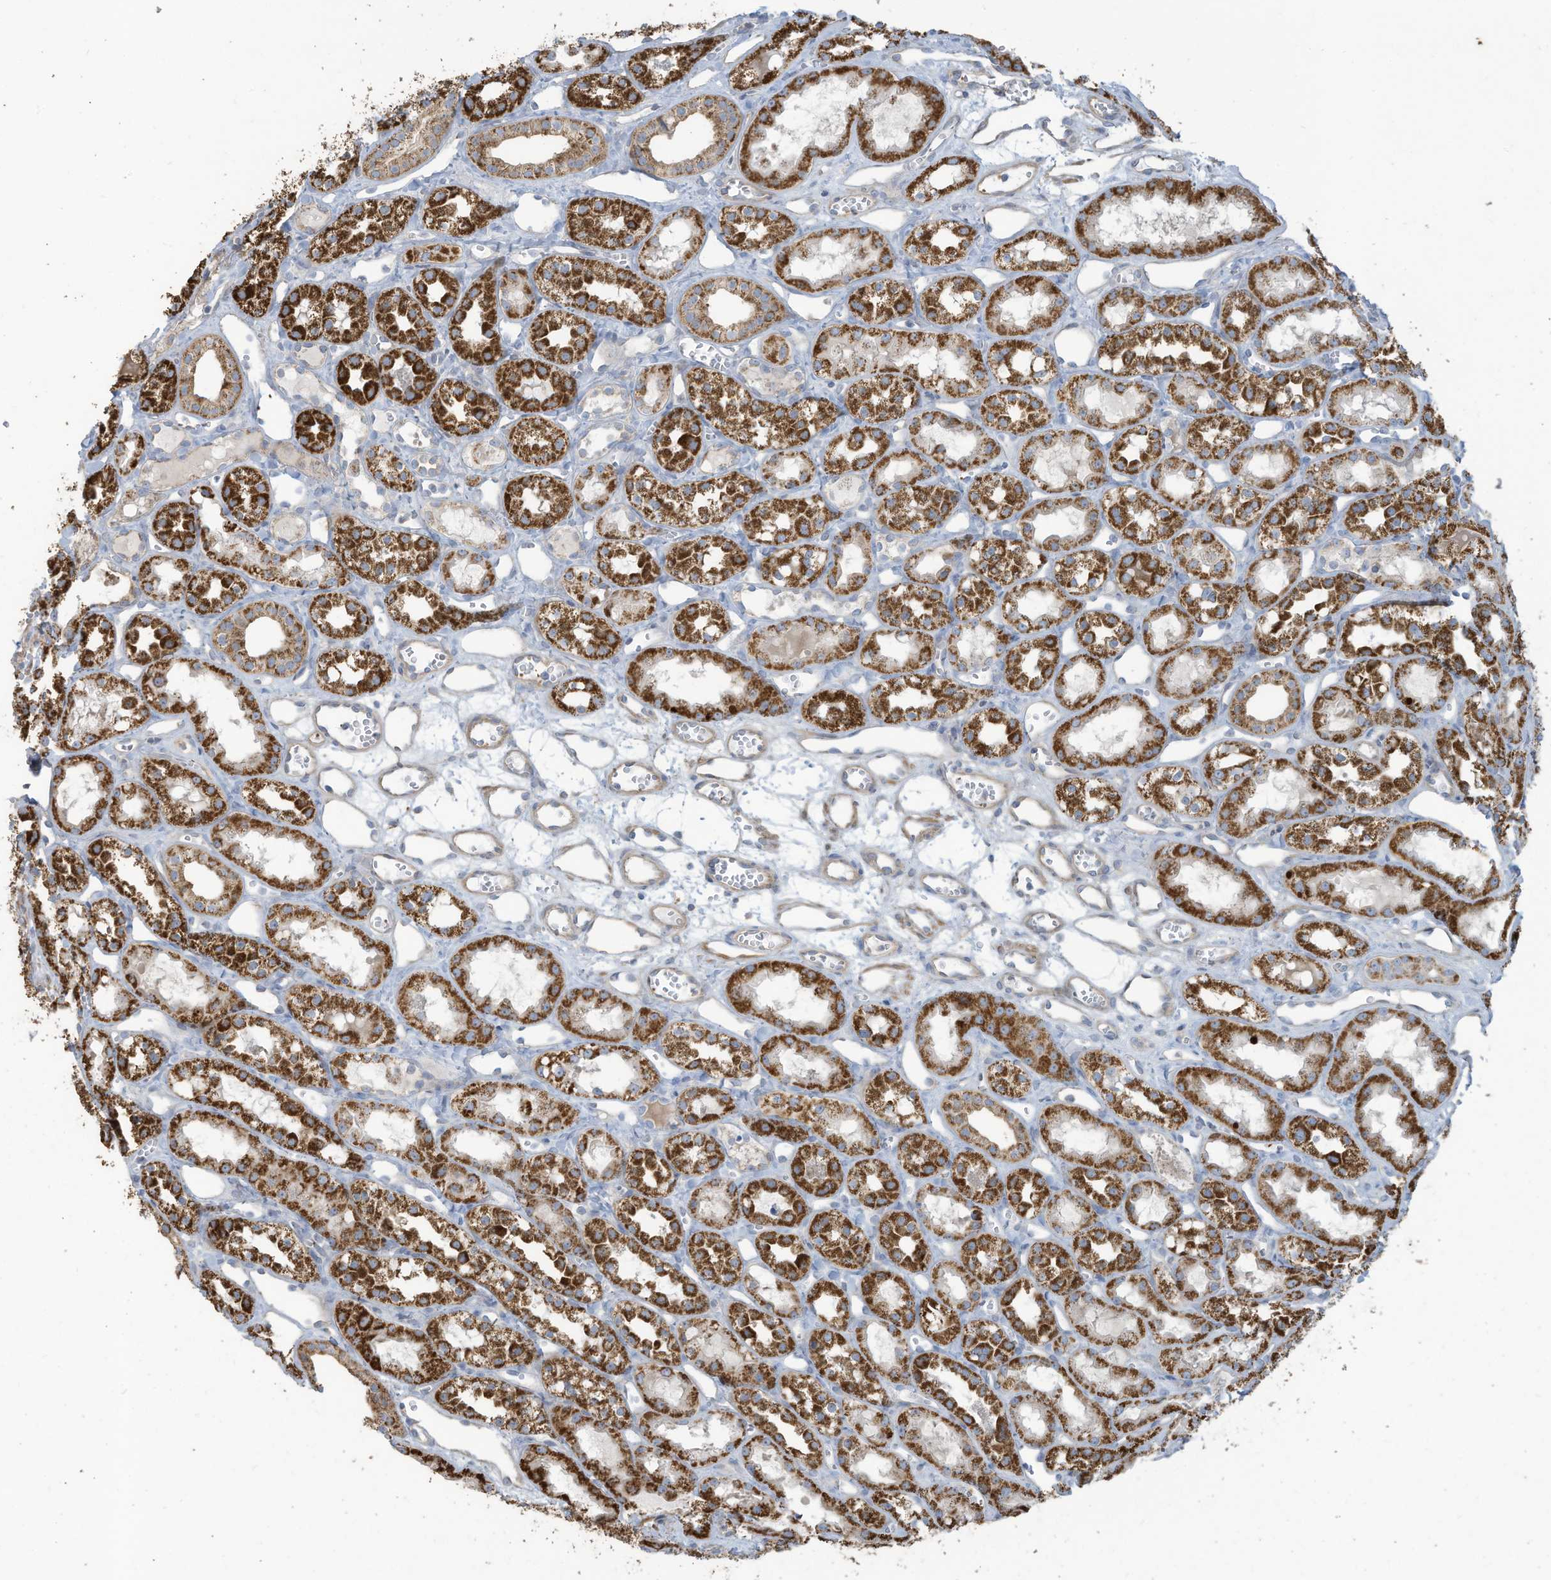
{"staining": {"intensity": "negative", "quantity": "none", "location": "none"}, "tissue": "kidney", "cell_type": "Cells in glomeruli", "image_type": "normal", "snomed": [{"axis": "morphology", "description": "Normal tissue, NOS"}, {"axis": "topography", "description": "Kidney"}], "caption": "The micrograph exhibits no staining of cells in glomeruli in benign kidney. (DAB immunohistochemistry with hematoxylin counter stain).", "gene": "GTPBP2", "patient": {"sex": "male", "age": 16}}